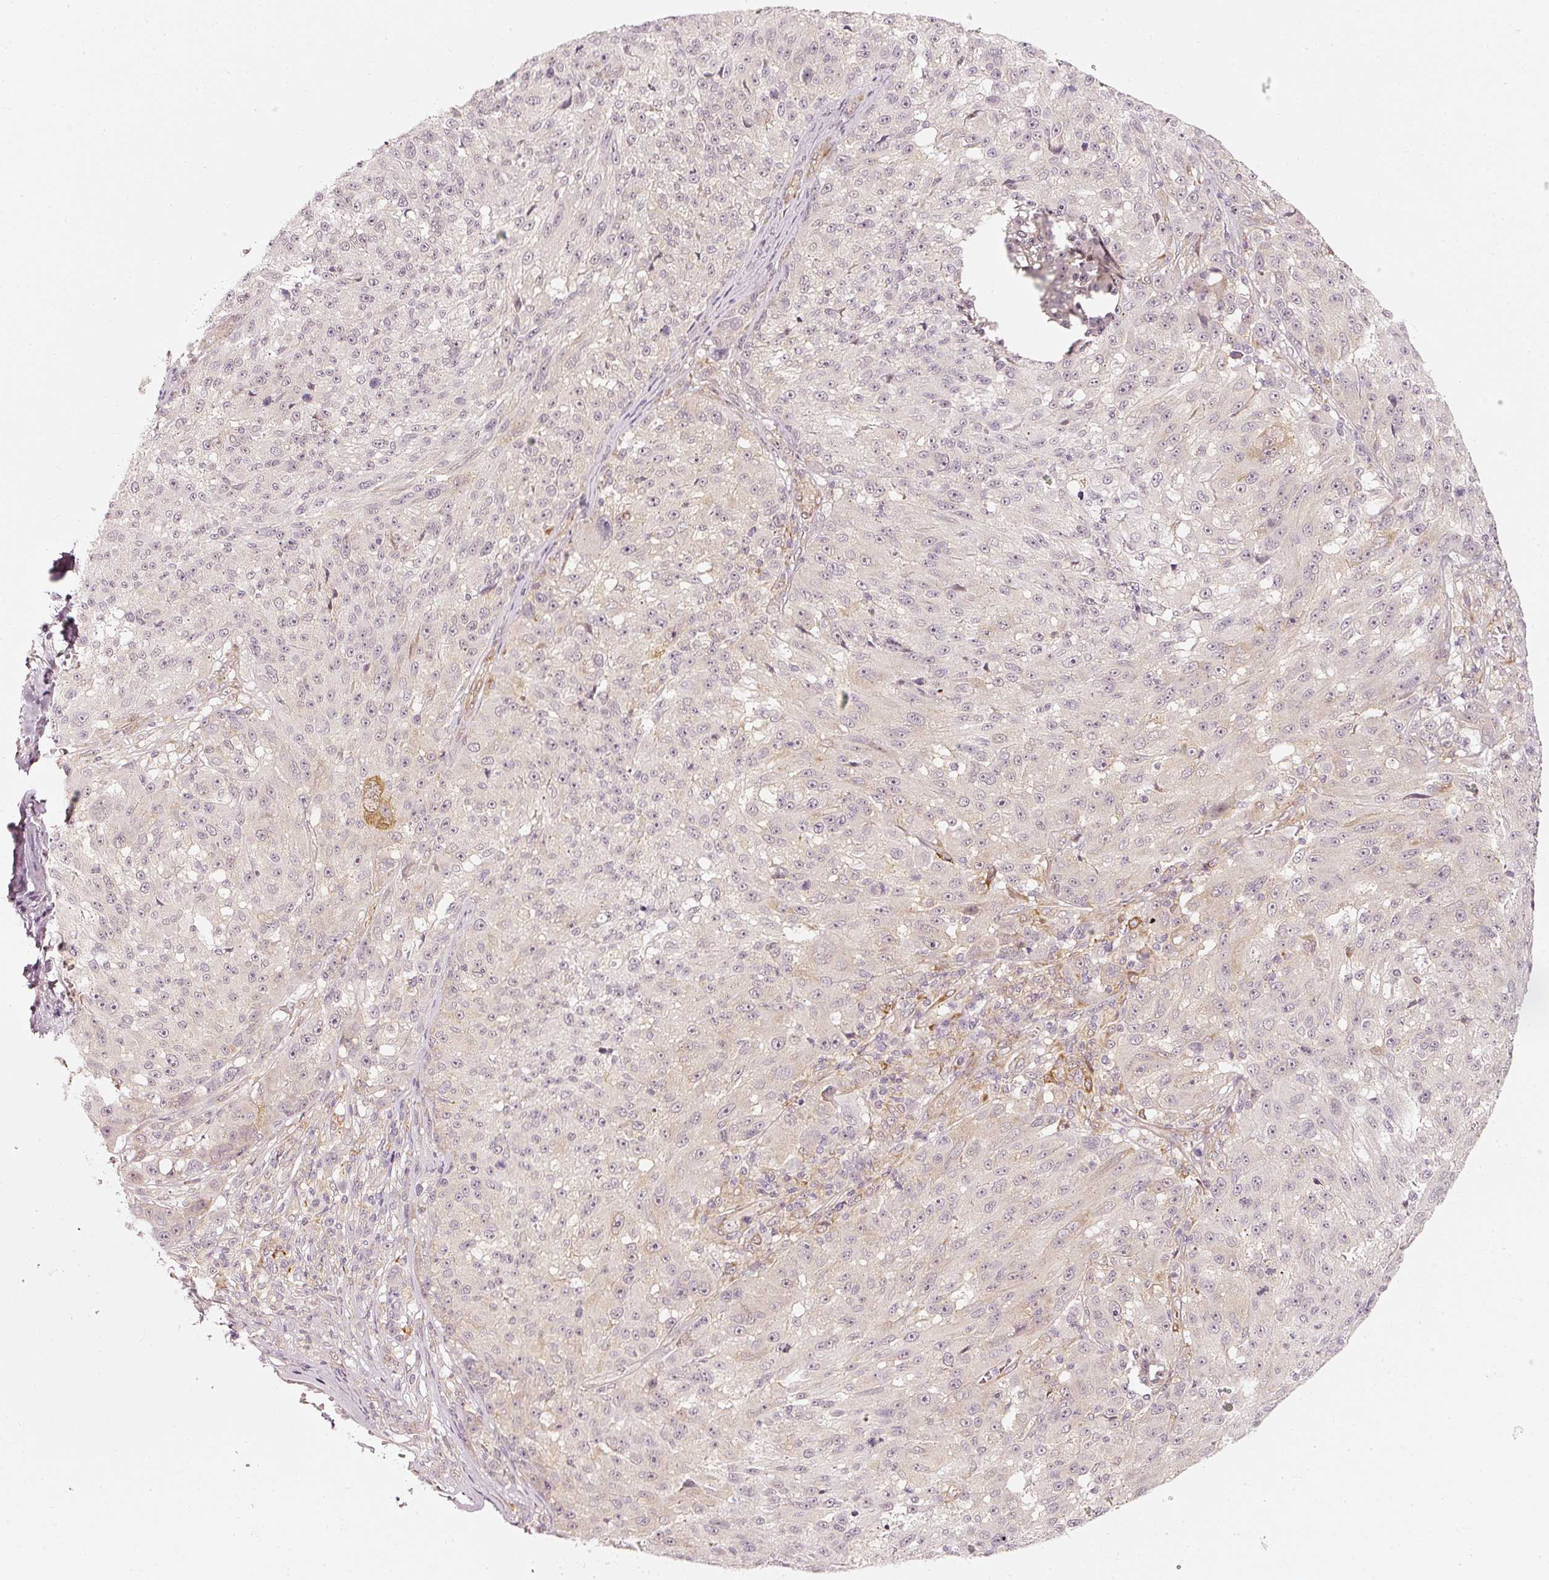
{"staining": {"intensity": "negative", "quantity": "none", "location": "none"}, "tissue": "melanoma", "cell_type": "Tumor cells", "image_type": "cancer", "snomed": [{"axis": "morphology", "description": "Malignant melanoma, NOS"}, {"axis": "topography", "description": "Skin"}], "caption": "Malignant melanoma stained for a protein using immunohistochemistry (IHC) exhibits no staining tumor cells.", "gene": "DRD2", "patient": {"sex": "male", "age": 53}}